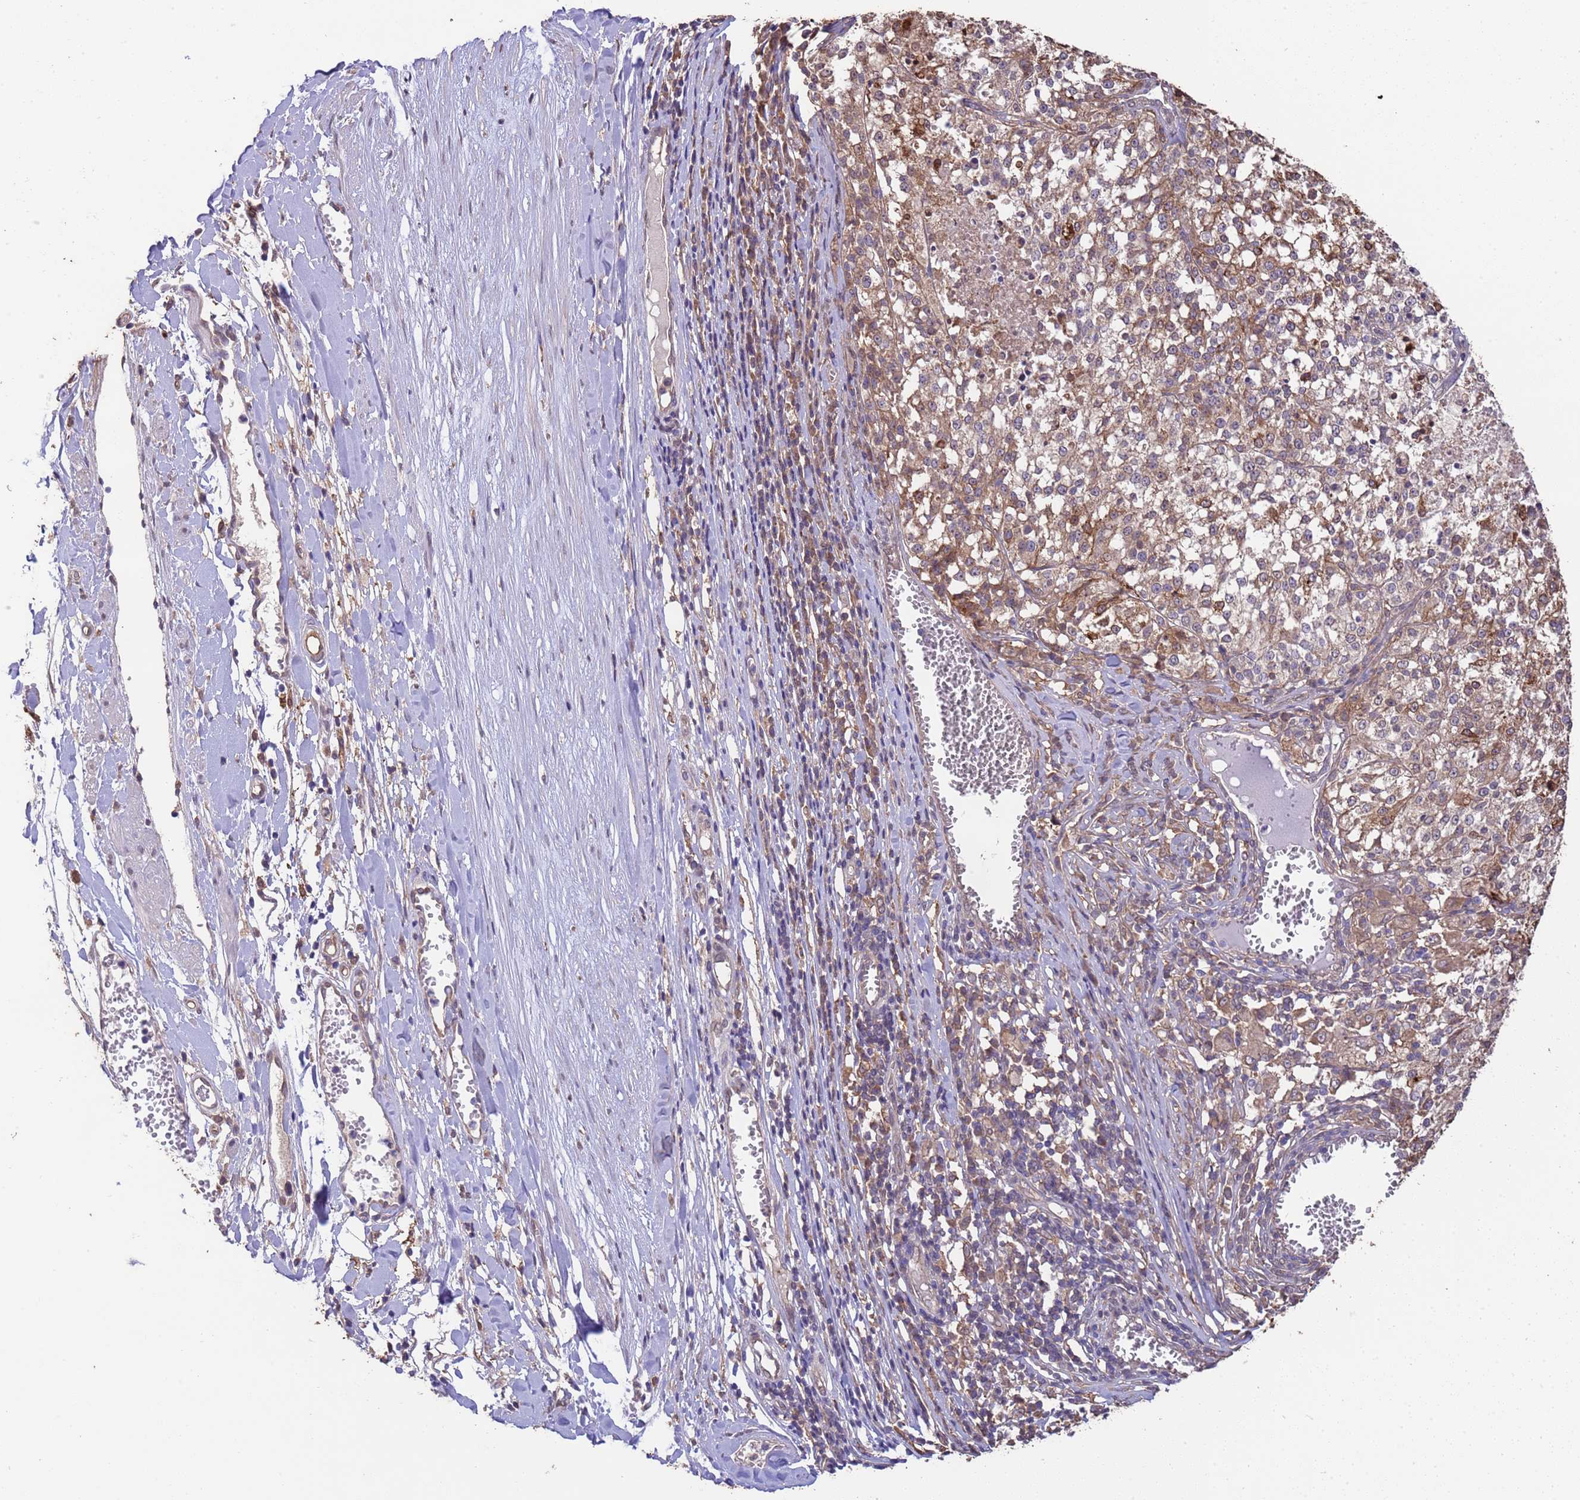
{"staining": {"intensity": "moderate", "quantity": ">75%", "location": "cytoplasmic/membranous"}, "tissue": "melanoma", "cell_type": "Tumor cells", "image_type": "cancer", "snomed": [{"axis": "morphology", "description": "Malignant melanoma, NOS"}, {"axis": "topography", "description": "Skin"}], "caption": "Melanoma stained with DAB IHC shows medium levels of moderate cytoplasmic/membranous staining in approximately >75% of tumor cells. (Brightfield microscopy of DAB IHC at high magnification).", "gene": "NPHP1", "patient": {"sex": "female", "age": 64}}